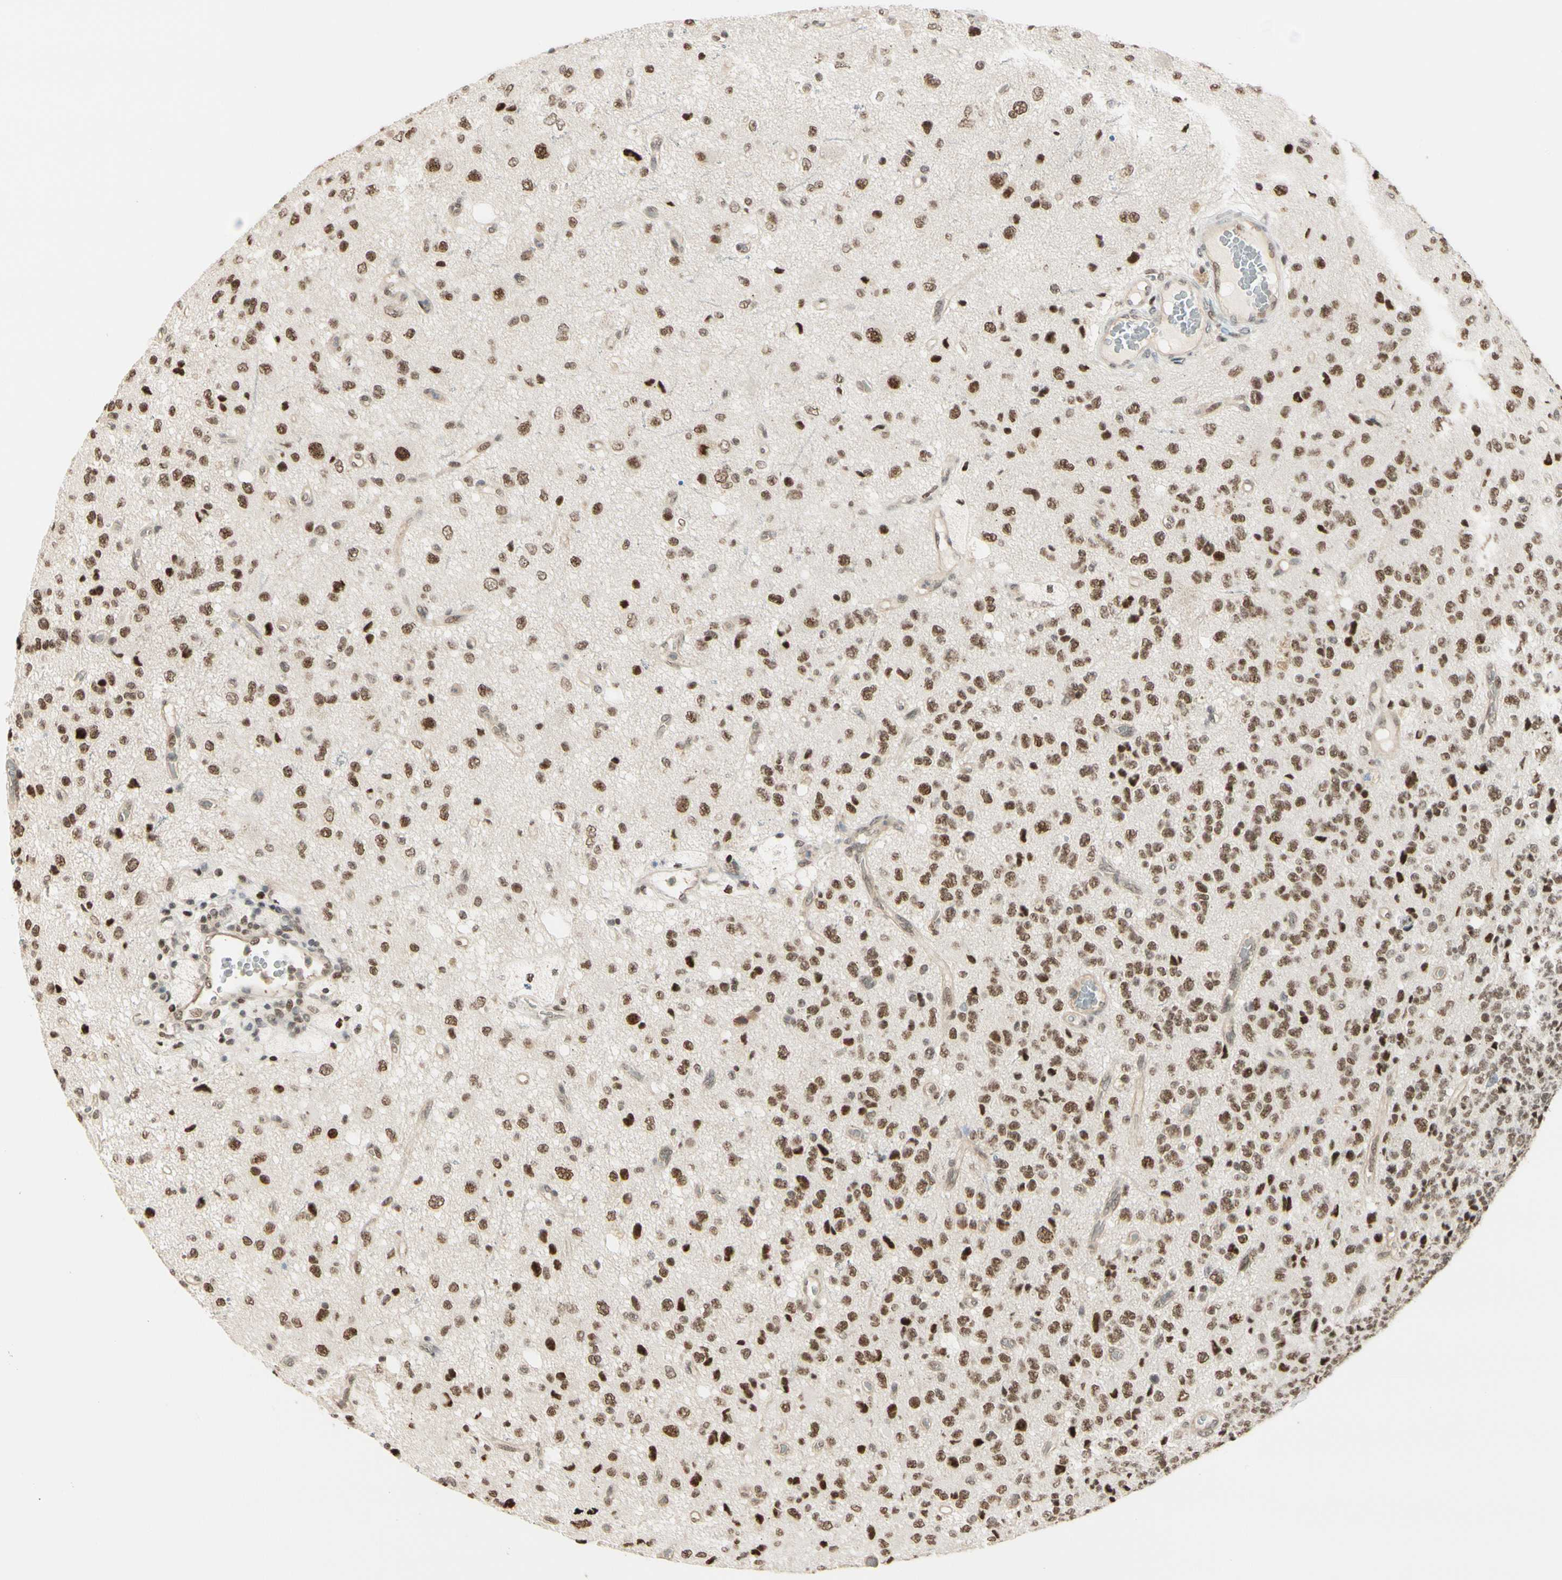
{"staining": {"intensity": "moderate", "quantity": ">75%", "location": "nuclear"}, "tissue": "glioma", "cell_type": "Tumor cells", "image_type": "cancer", "snomed": [{"axis": "morphology", "description": "Glioma, malignant, High grade"}, {"axis": "topography", "description": "pancreas cauda"}], "caption": "Tumor cells show medium levels of moderate nuclear expression in approximately >75% of cells in human malignant glioma (high-grade).", "gene": "SUFU", "patient": {"sex": "male", "age": 60}}